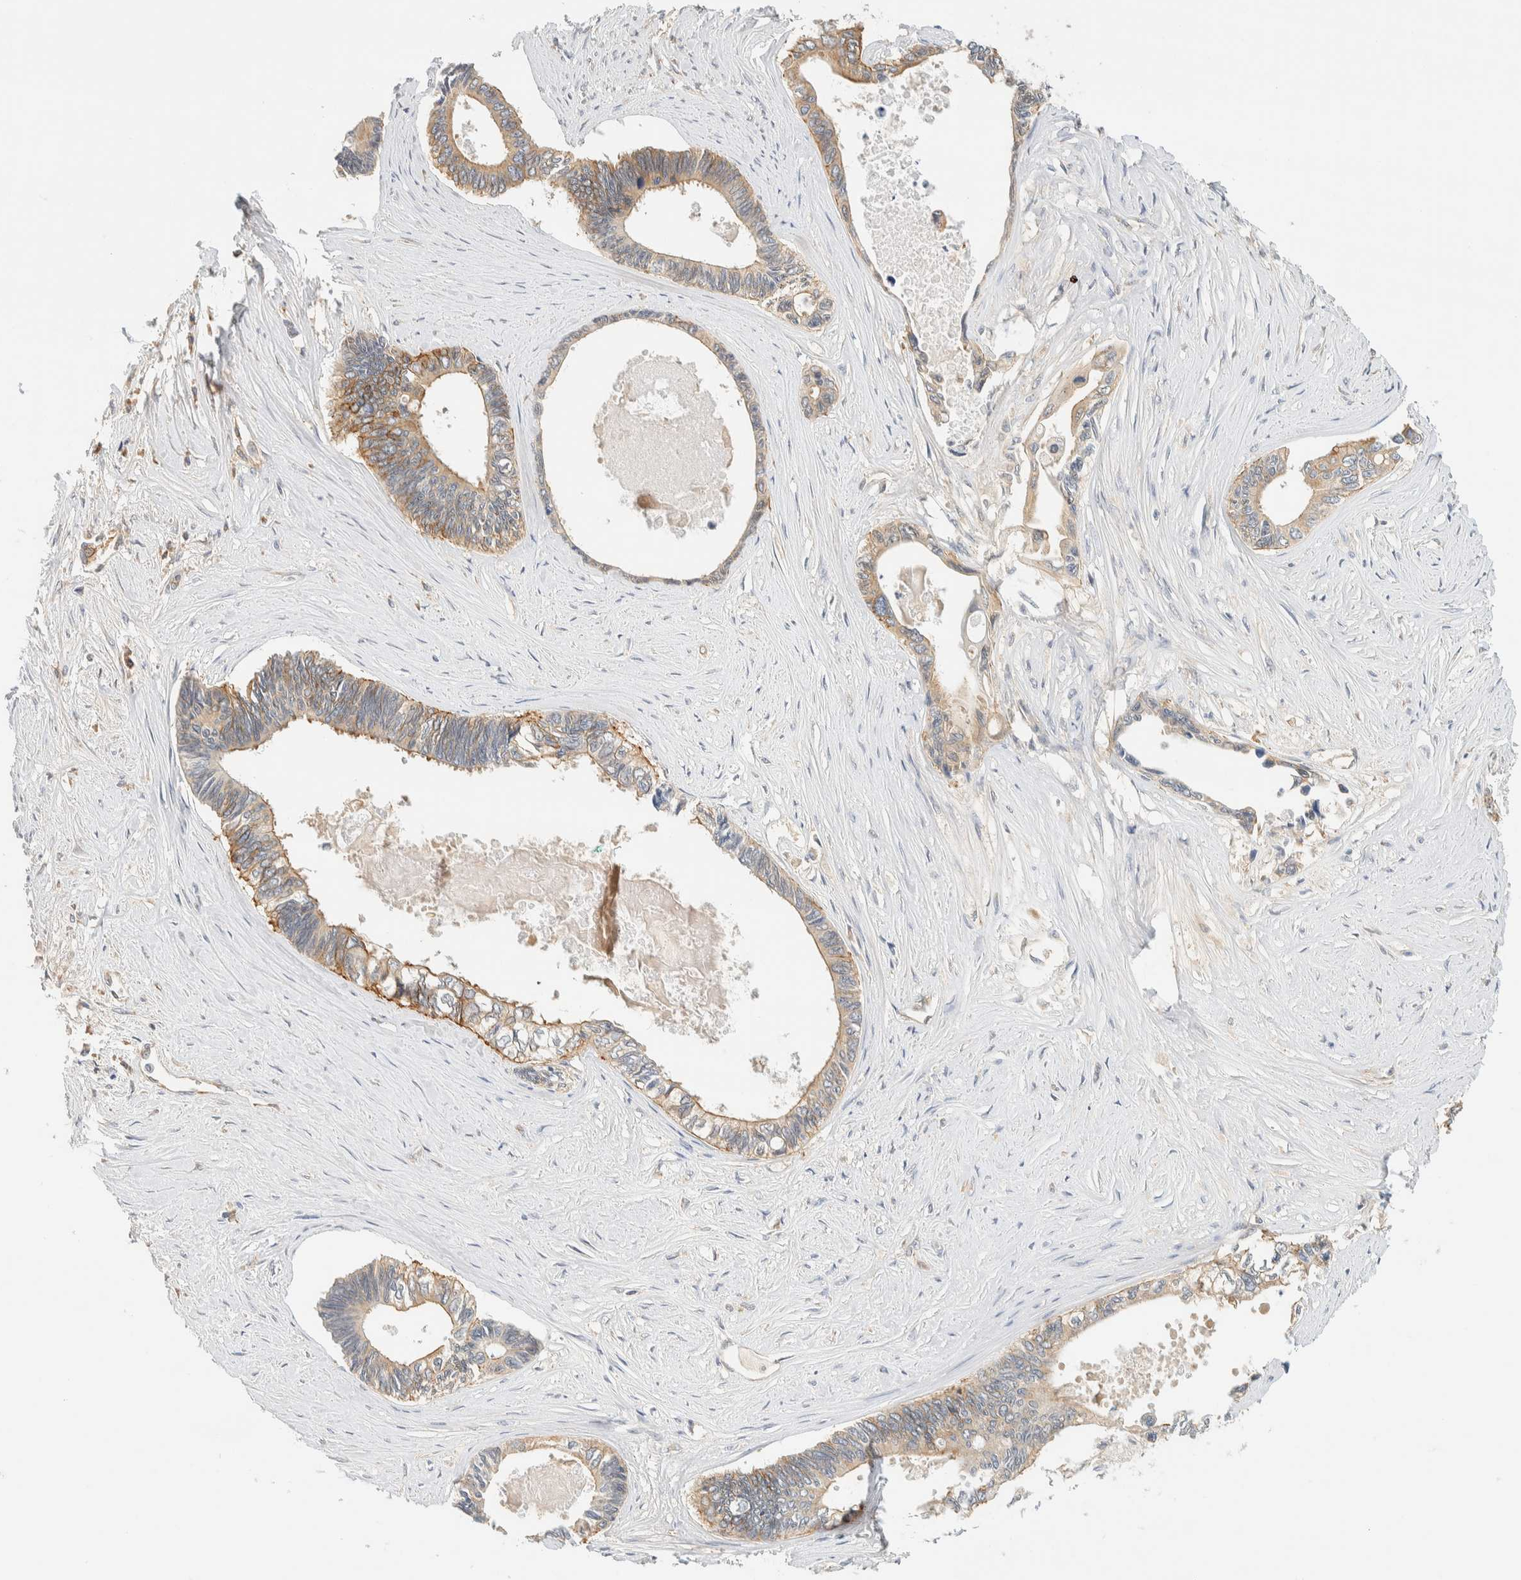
{"staining": {"intensity": "weak", "quantity": ">75%", "location": "cytoplasmic/membranous"}, "tissue": "pancreatic cancer", "cell_type": "Tumor cells", "image_type": "cancer", "snomed": [{"axis": "morphology", "description": "Adenocarcinoma, NOS"}, {"axis": "topography", "description": "Pancreas"}], "caption": "Pancreatic adenocarcinoma stained with DAB (3,3'-diaminobenzidine) immunohistochemistry (IHC) displays low levels of weak cytoplasmic/membranous staining in about >75% of tumor cells. The protein of interest is stained brown, and the nuclei are stained in blue (DAB (3,3'-diaminobenzidine) IHC with brightfield microscopy, high magnification).", "gene": "LIMA1", "patient": {"sex": "female", "age": 70}}